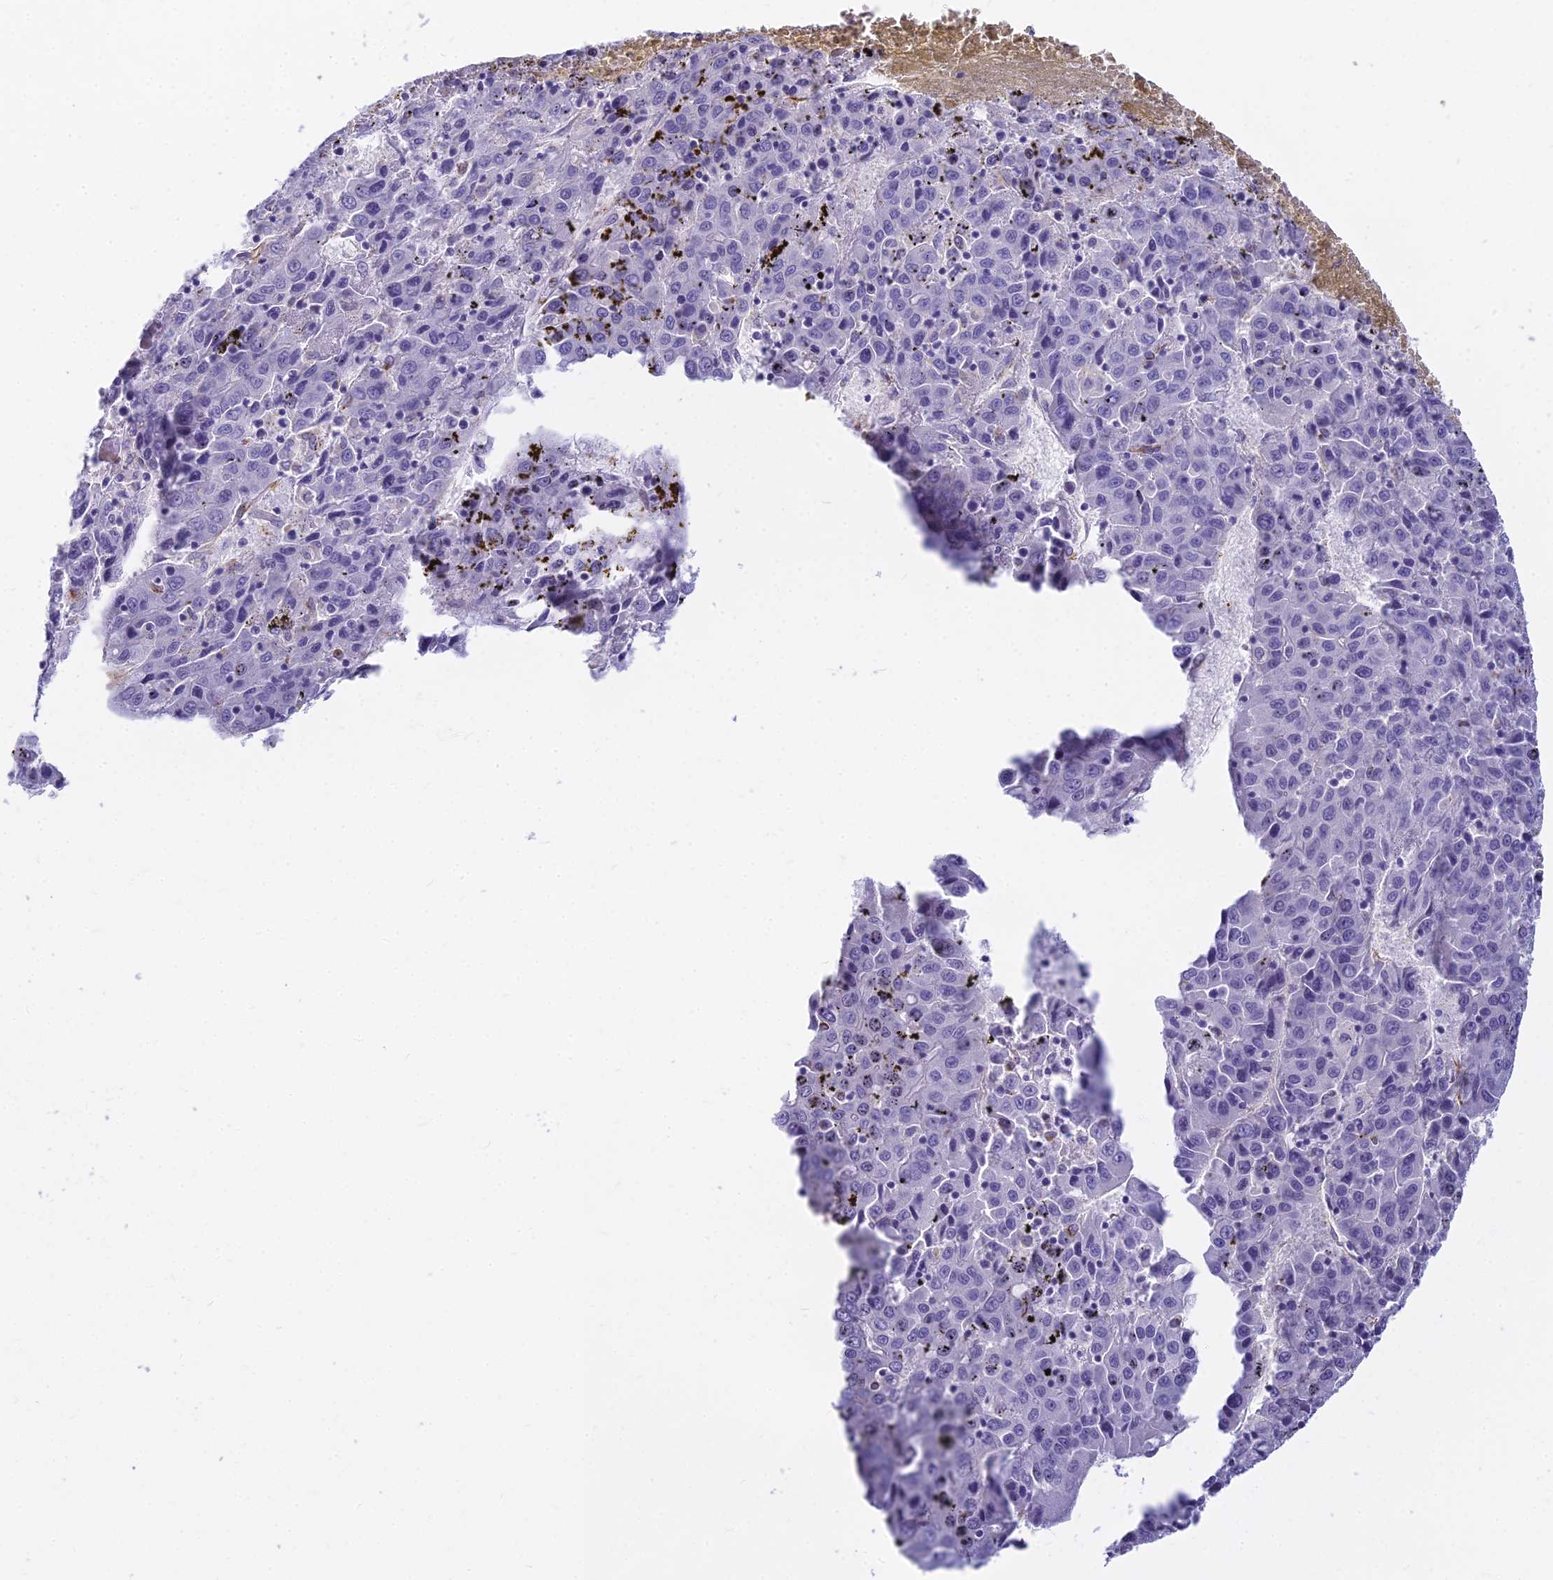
{"staining": {"intensity": "negative", "quantity": "none", "location": "none"}, "tissue": "liver cancer", "cell_type": "Tumor cells", "image_type": "cancer", "snomed": [{"axis": "morphology", "description": "Carcinoma, Hepatocellular, NOS"}, {"axis": "topography", "description": "Liver"}], "caption": "Liver hepatocellular carcinoma was stained to show a protein in brown. There is no significant positivity in tumor cells. (Immunohistochemistry (ihc), brightfield microscopy, high magnification).", "gene": "EVI2A", "patient": {"sex": "female", "age": 53}}